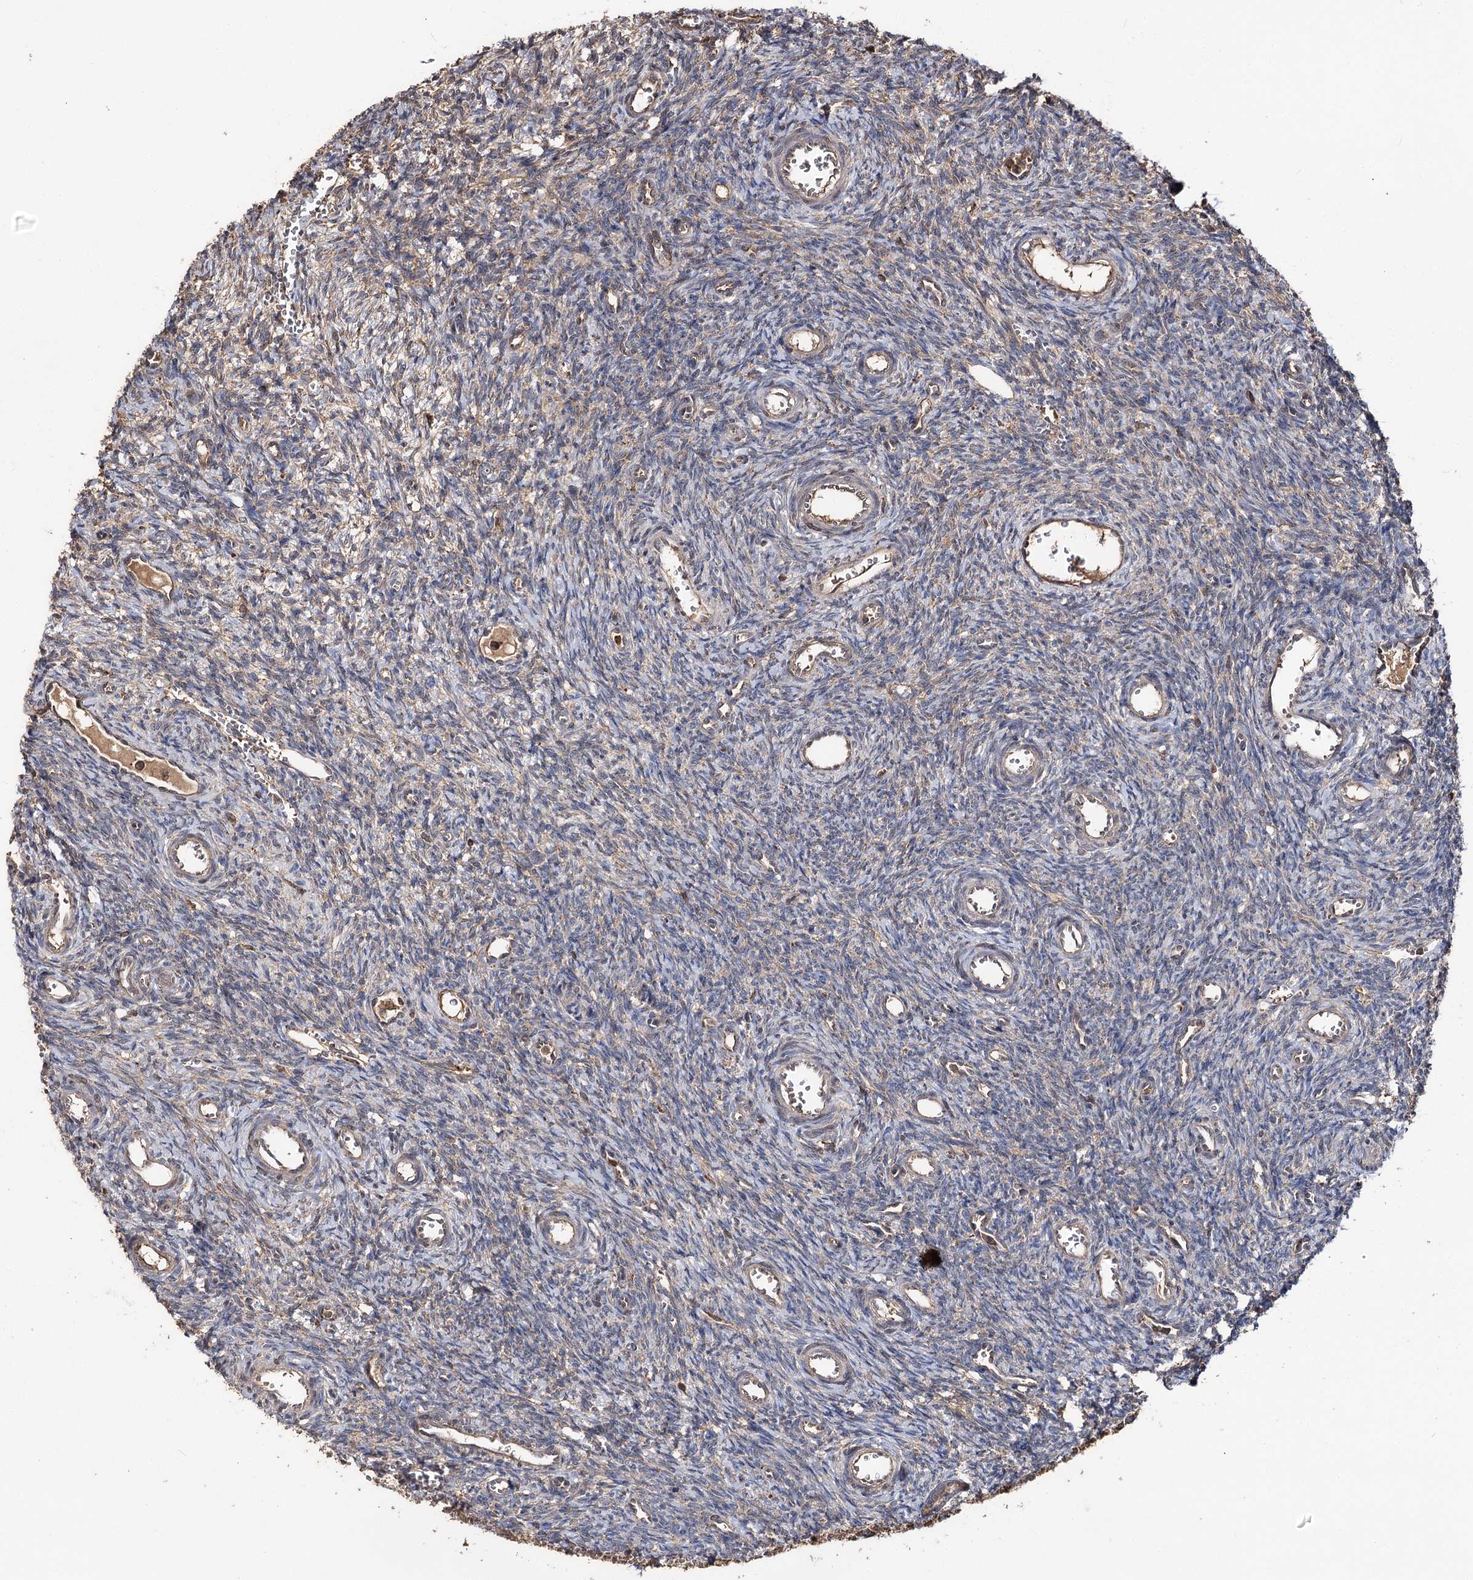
{"staining": {"intensity": "negative", "quantity": "none", "location": "none"}, "tissue": "ovary", "cell_type": "Ovarian stroma cells", "image_type": "normal", "snomed": [{"axis": "morphology", "description": "Normal tissue, NOS"}, {"axis": "topography", "description": "Ovary"}], "caption": "Human ovary stained for a protein using immunohistochemistry reveals no expression in ovarian stroma cells.", "gene": "FAM53B", "patient": {"sex": "female", "age": 39}}